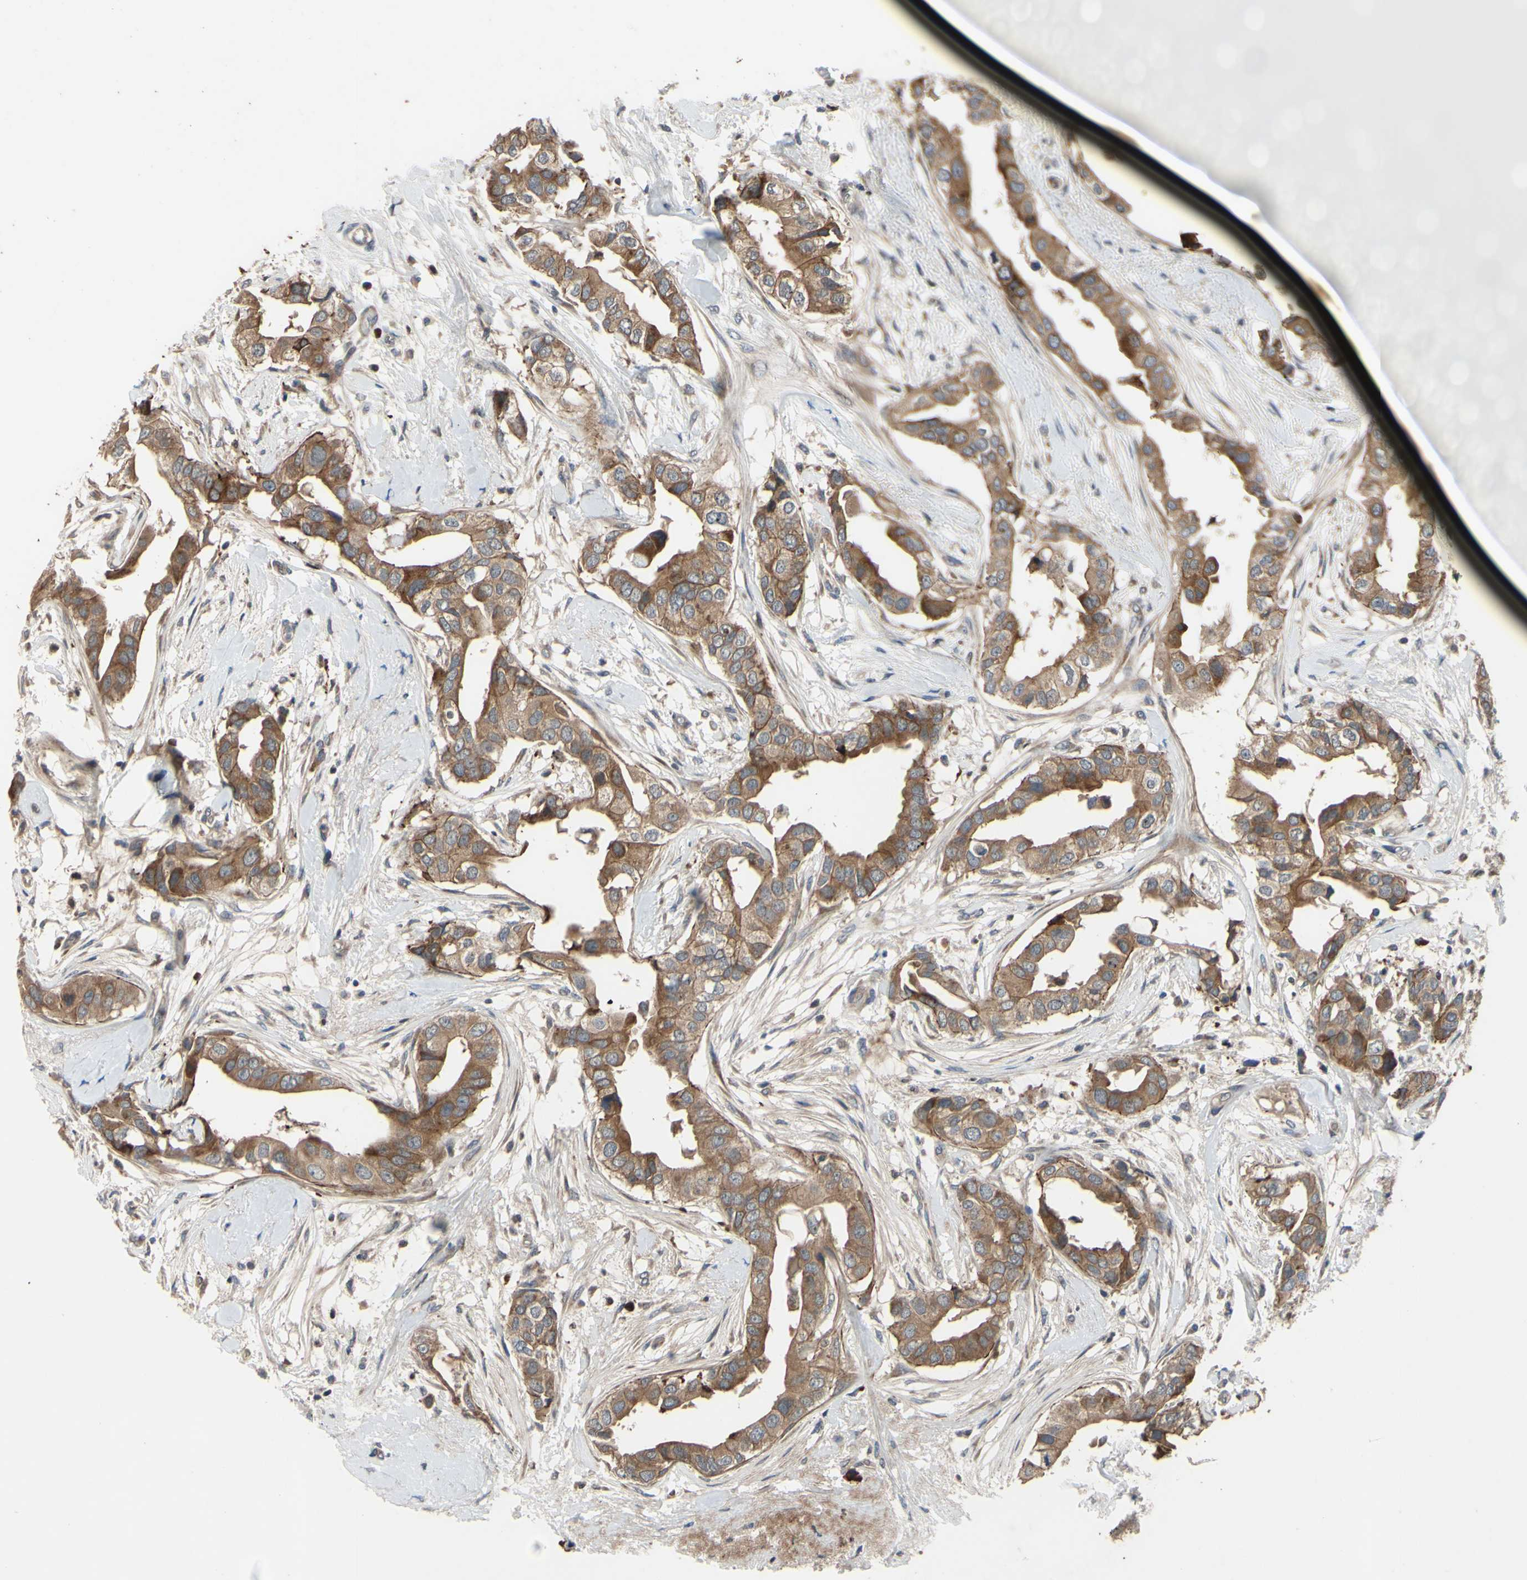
{"staining": {"intensity": "moderate", "quantity": ">75%", "location": "cytoplasmic/membranous"}, "tissue": "breast cancer", "cell_type": "Tumor cells", "image_type": "cancer", "snomed": [{"axis": "morphology", "description": "Duct carcinoma"}, {"axis": "topography", "description": "Breast"}], "caption": "Brown immunohistochemical staining in human breast cancer (intraductal carcinoma) reveals moderate cytoplasmic/membranous staining in approximately >75% of tumor cells.", "gene": "XIAP", "patient": {"sex": "female", "age": 40}}